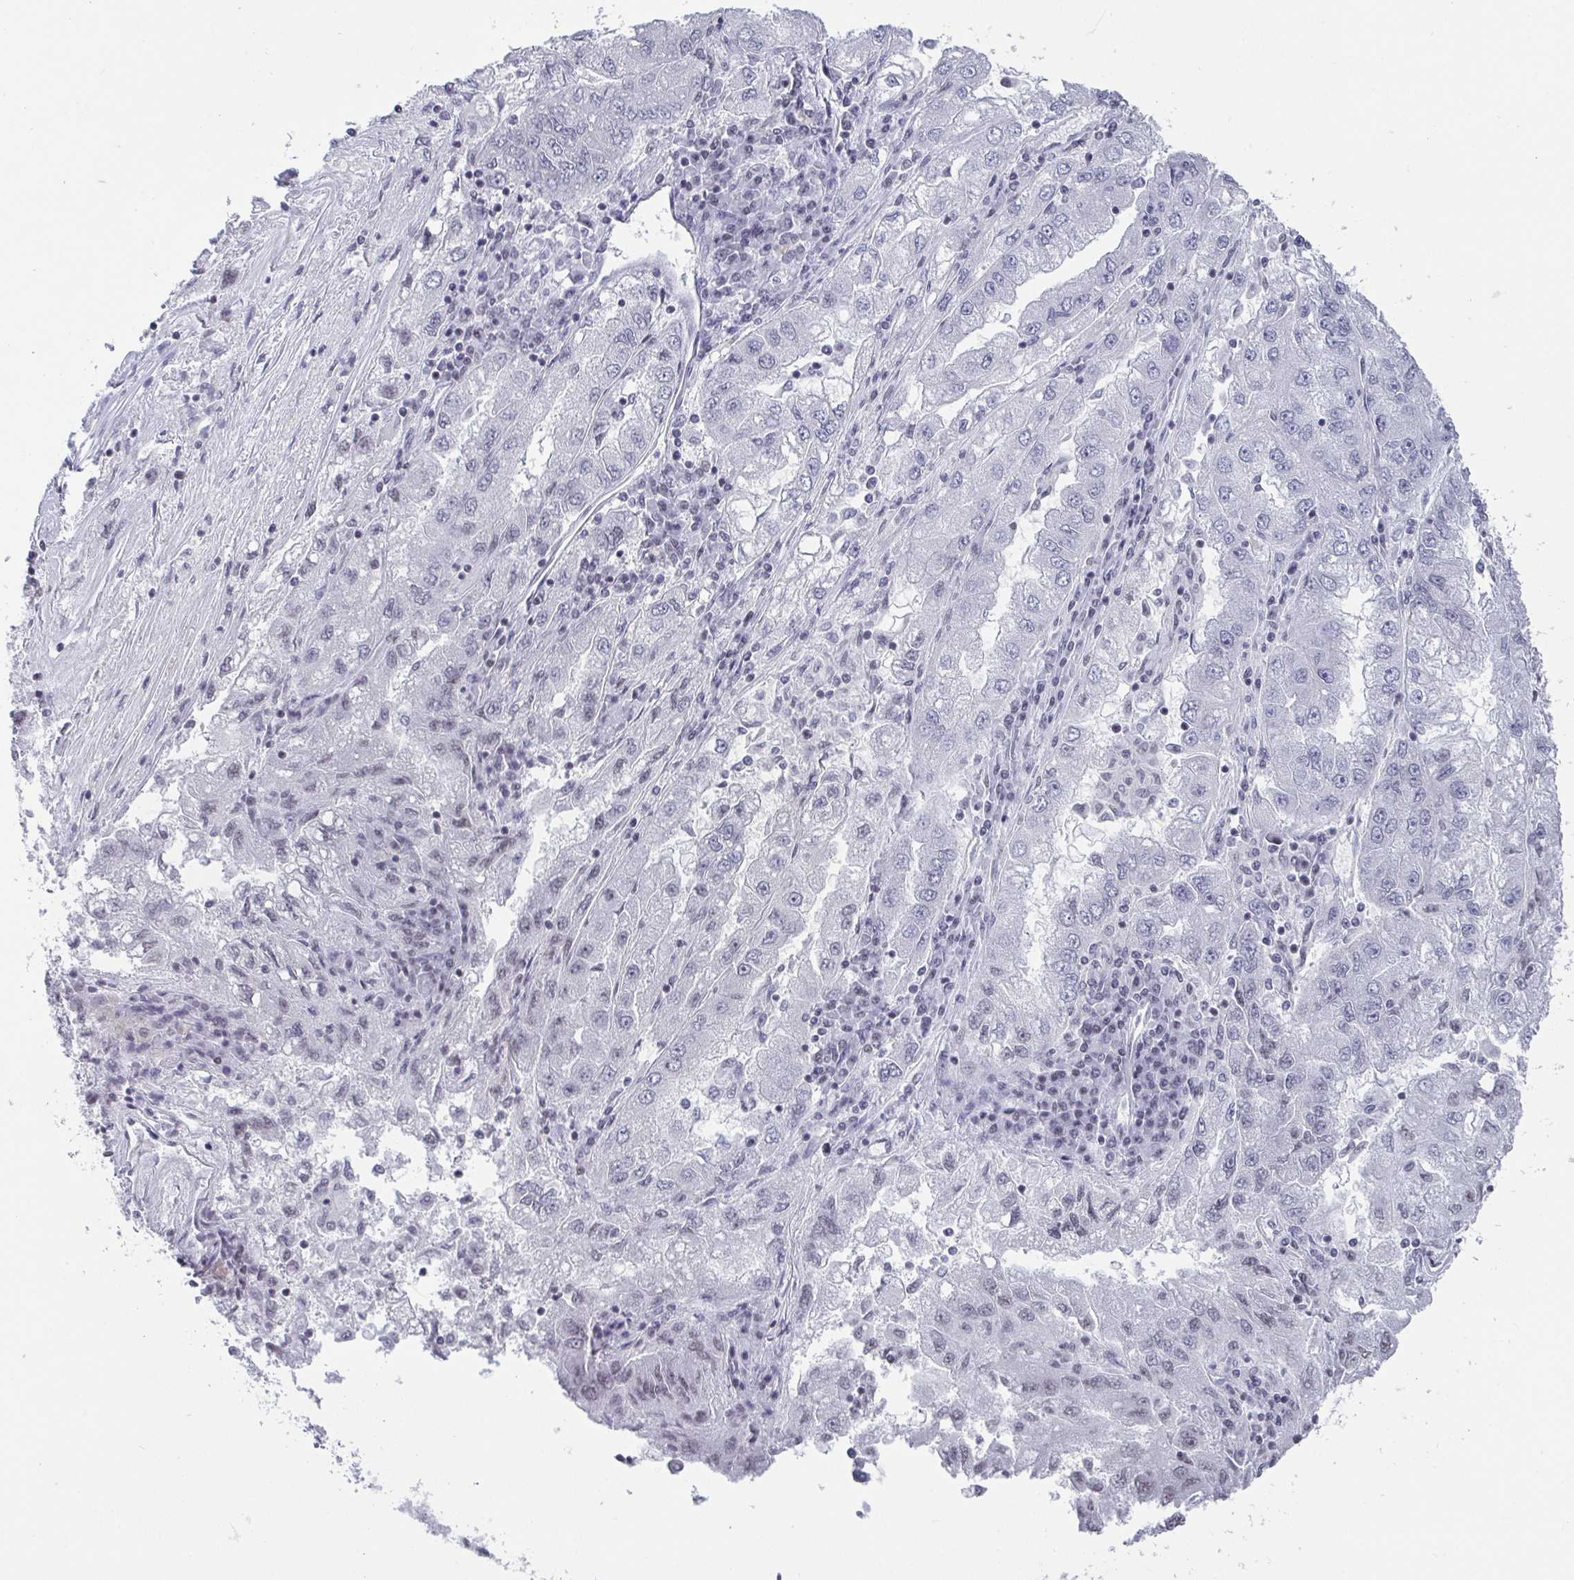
{"staining": {"intensity": "negative", "quantity": "none", "location": "none"}, "tissue": "lung cancer", "cell_type": "Tumor cells", "image_type": "cancer", "snomed": [{"axis": "morphology", "description": "Adenocarcinoma, NOS"}, {"axis": "morphology", "description": "Adenocarcinoma primary or metastatic"}, {"axis": "topography", "description": "Lung"}], "caption": "IHC of lung cancer (adenocarcinoma primary or metastatic) displays no staining in tumor cells.", "gene": "CTCF", "patient": {"sex": "male", "age": 74}}